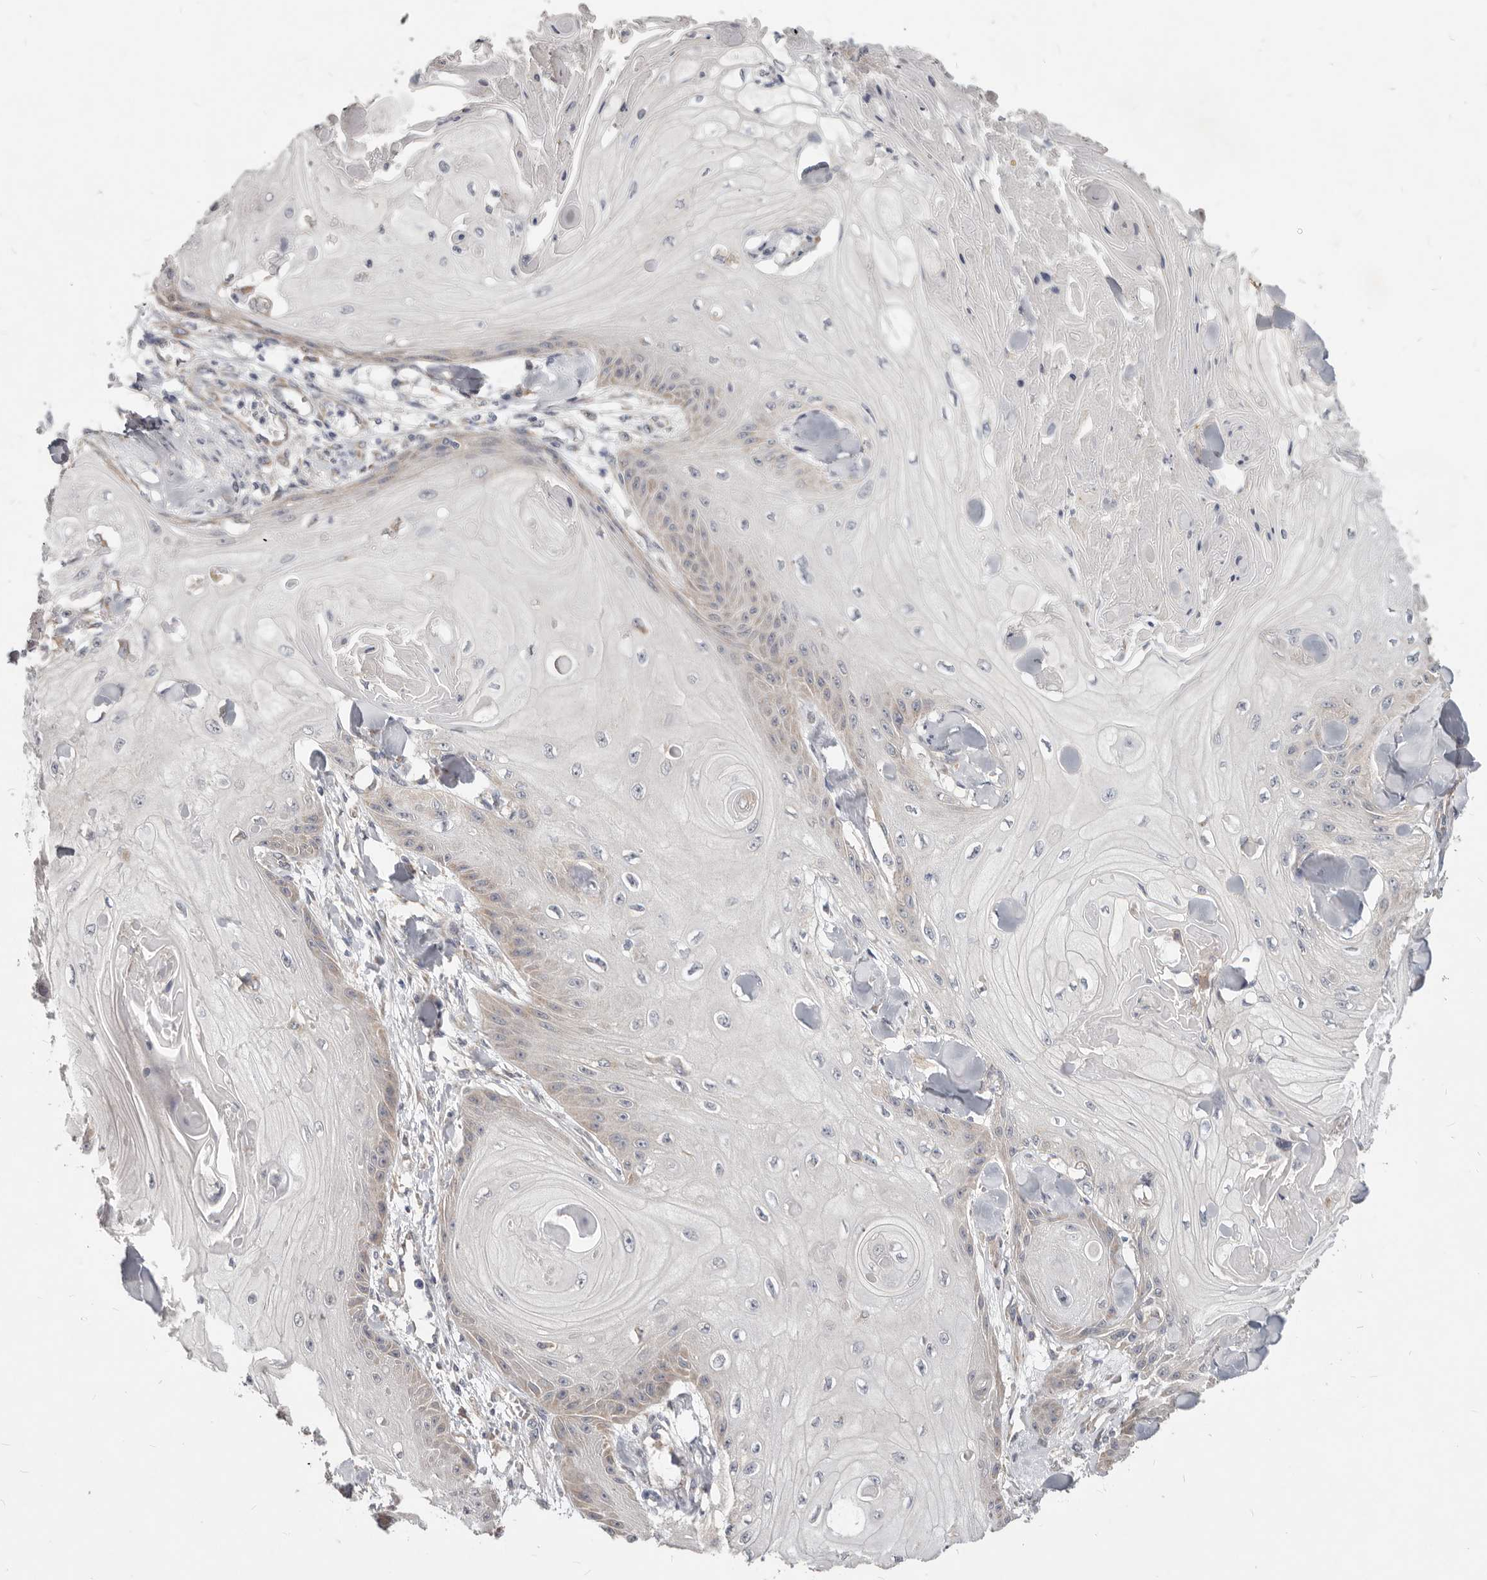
{"staining": {"intensity": "negative", "quantity": "none", "location": "none"}, "tissue": "skin cancer", "cell_type": "Tumor cells", "image_type": "cancer", "snomed": [{"axis": "morphology", "description": "Squamous cell carcinoma, NOS"}, {"axis": "topography", "description": "Skin"}], "caption": "Tumor cells show no significant protein positivity in squamous cell carcinoma (skin). (DAB immunohistochemistry (IHC) visualized using brightfield microscopy, high magnification).", "gene": "WDR77", "patient": {"sex": "male", "age": 74}}